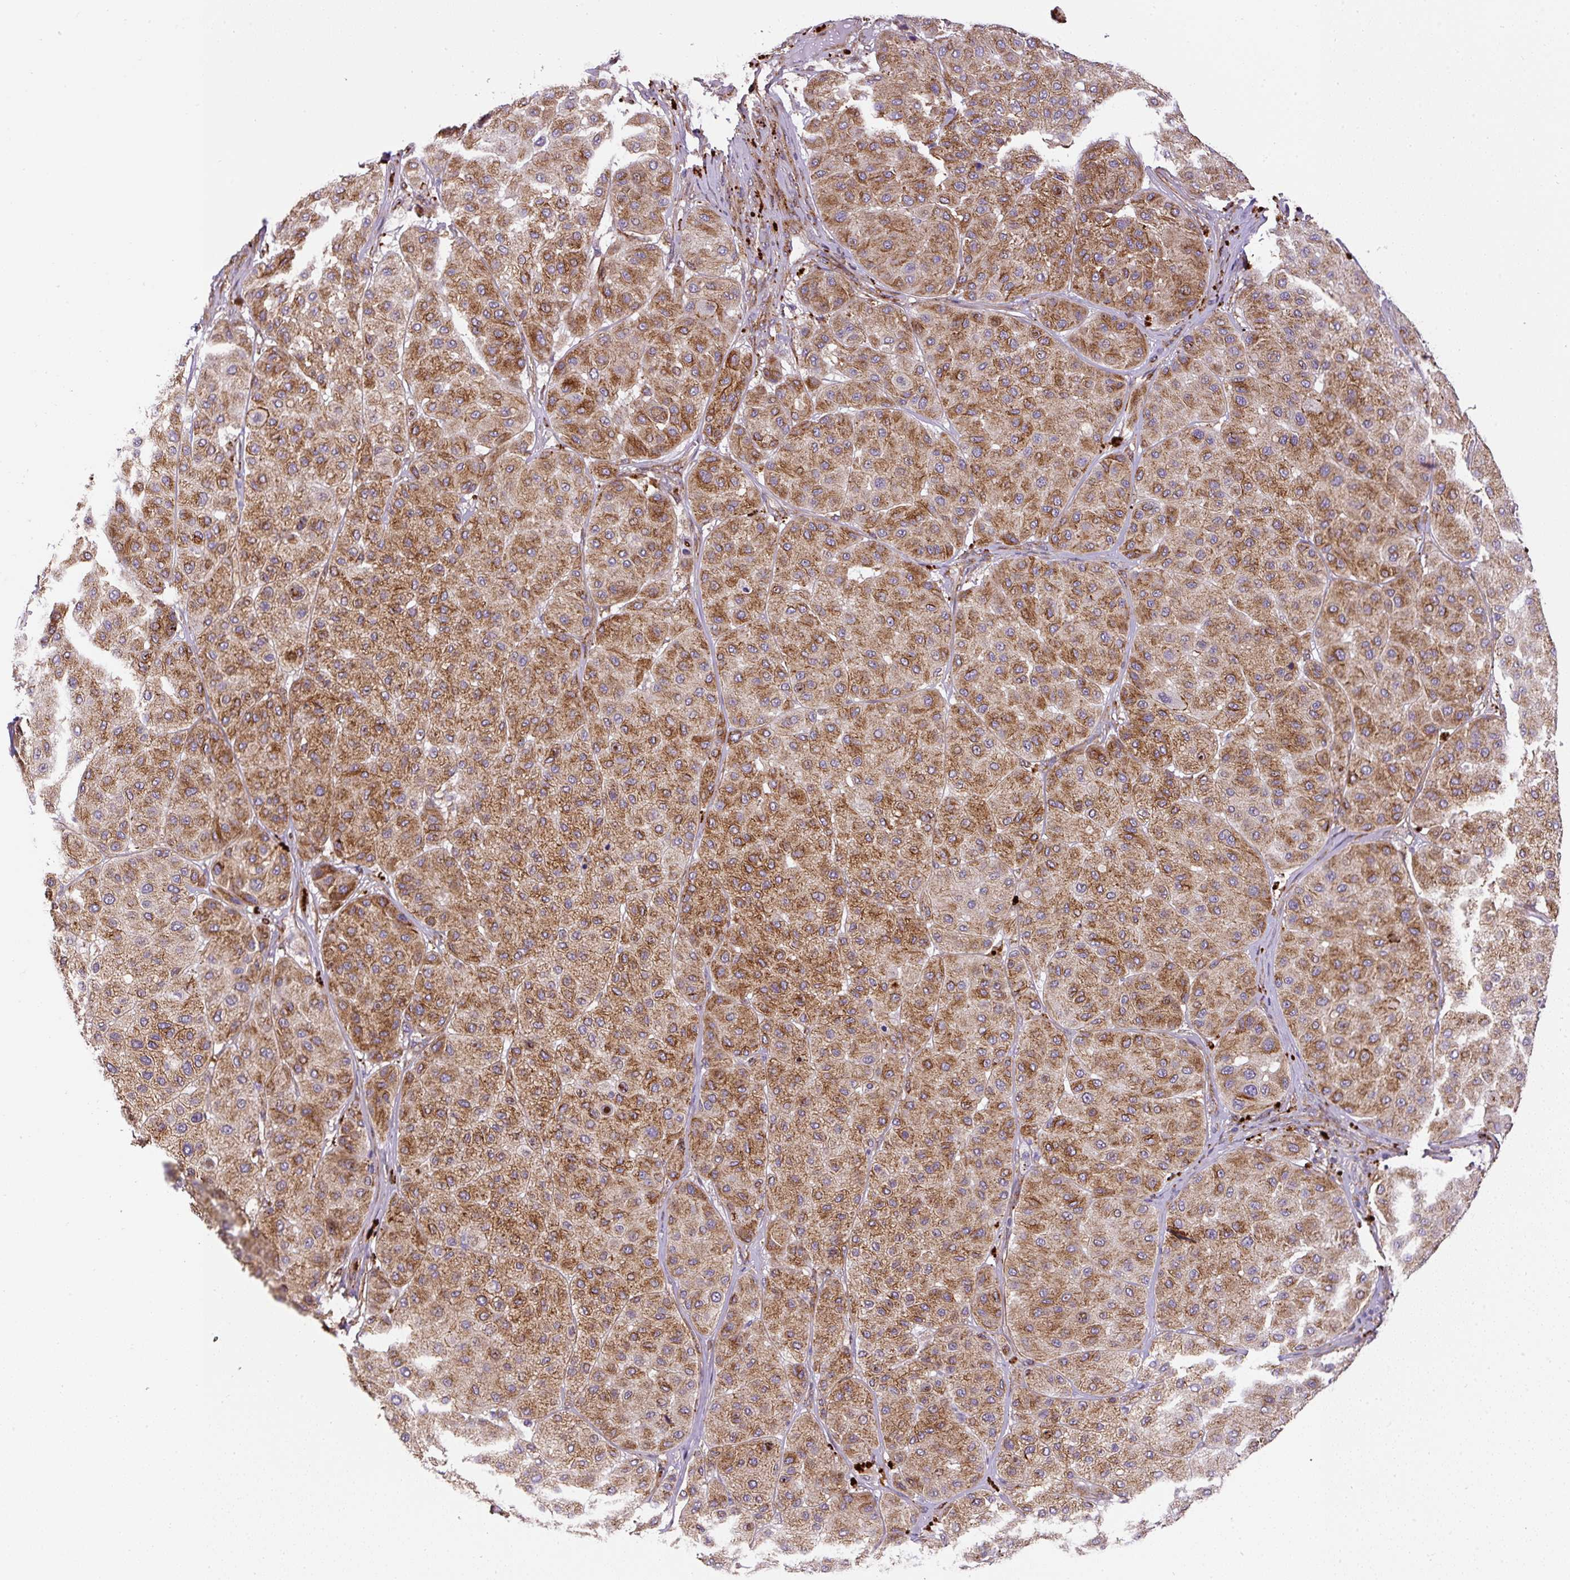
{"staining": {"intensity": "moderate", "quantity": ">75%", "location": "cytoplasmic/membranous"}, "tissue": "melanoma", "cell_type": "Tumor cells", "image_type": "cancer", "snomed": [{"axis": "morphology", "description": "Malignant melanoma, Metastatic site"}, {"axis": "topography", "description": "Smooth muscle"}], "caption": "A photomicrograph of human melanoma stained for a protein shows moderate cytoplasmic/membranous brown staining in tumor cells. The staining is performed using DAB (3,3'-diaminobenzidine) brown chromogen to label protein expression. The nuclei are counter-stained blue using hematoxylin.", "gene": "RNF170", "patient": {"sex": "male", "age": 41}}